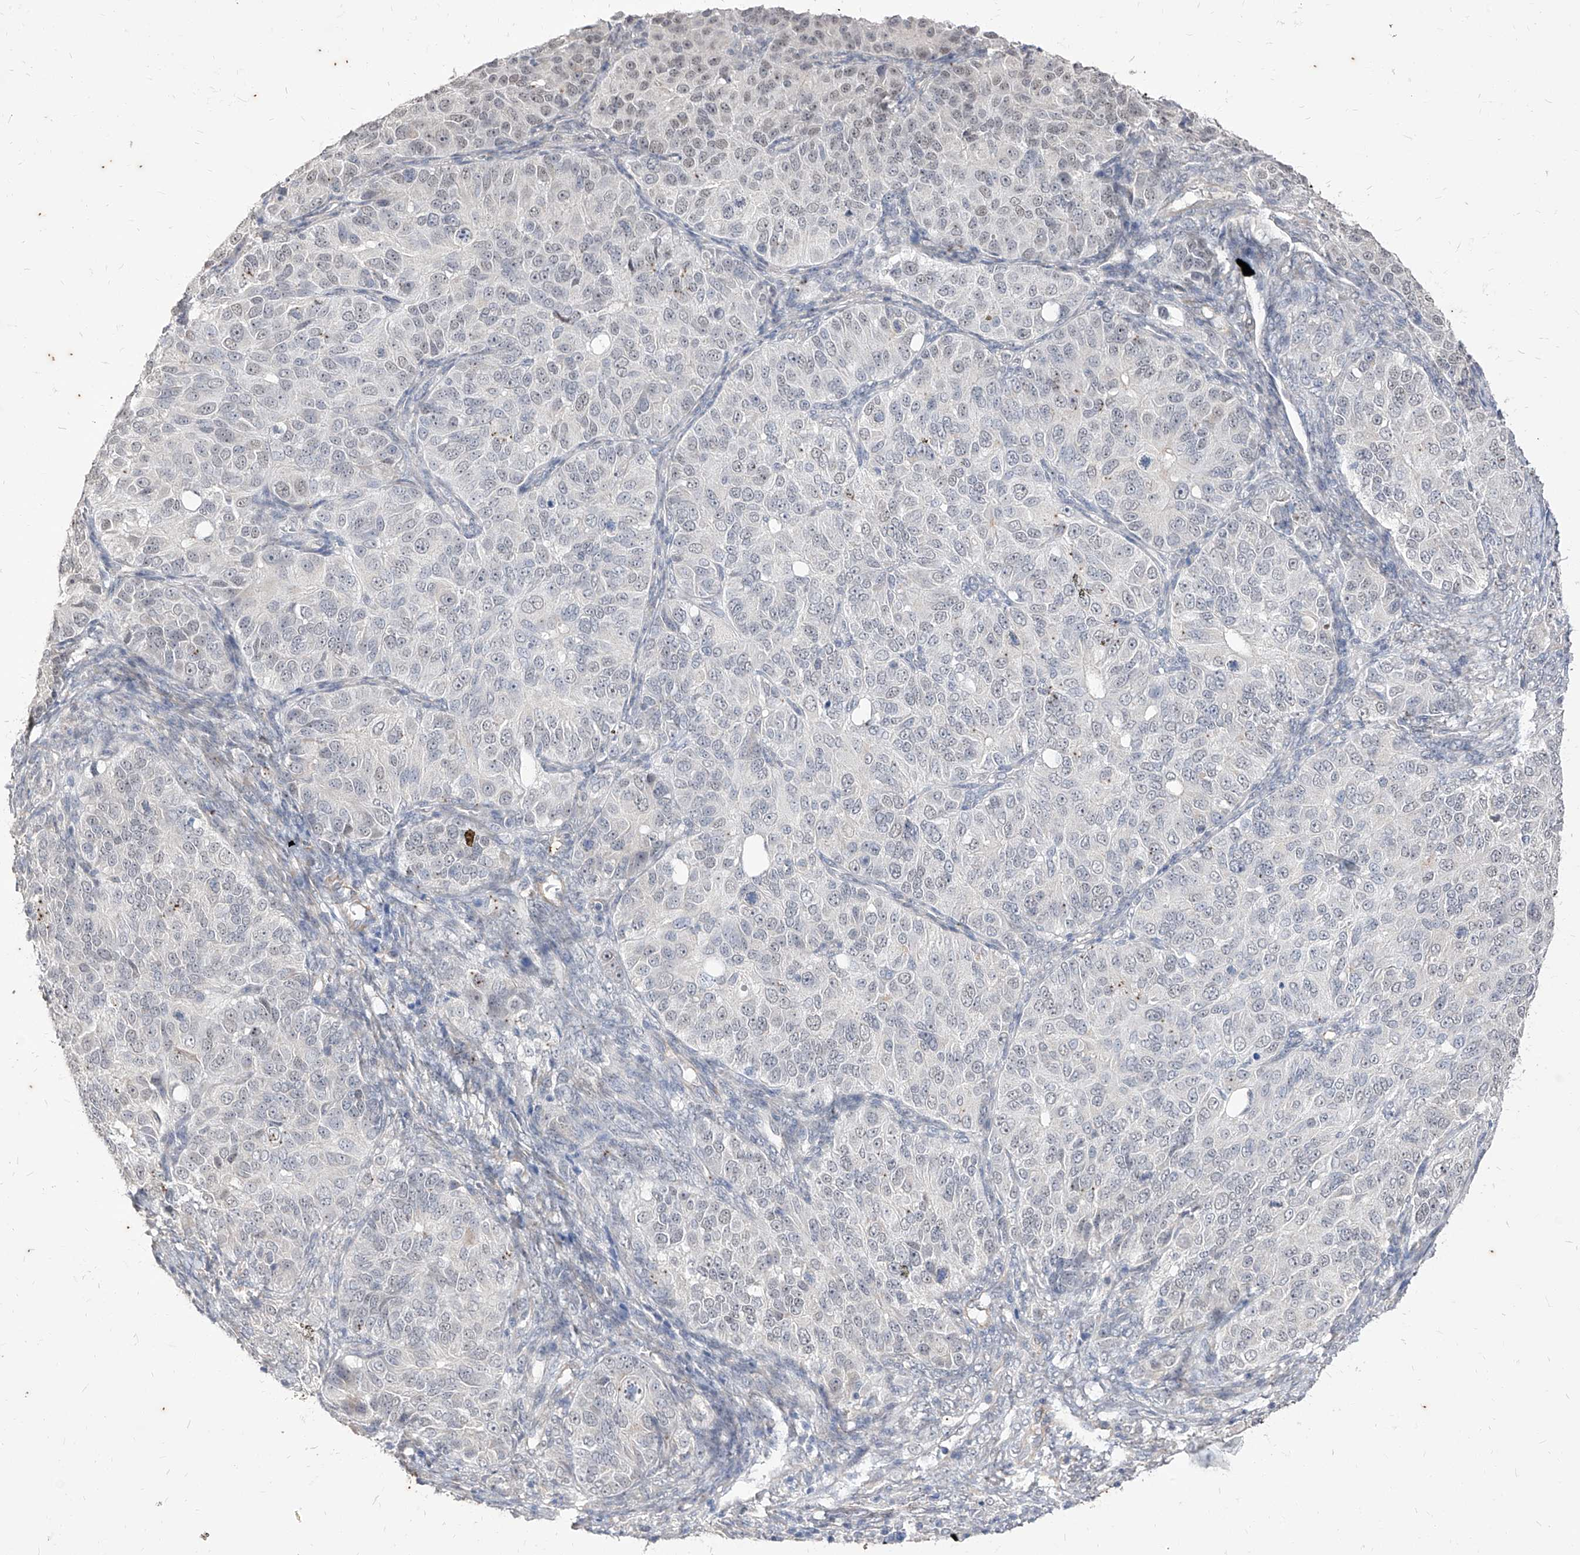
{"staining": {"intensity": "negative", "quantity": "none", "location": "none"}, "tissue": "ovarian cancer", "cell_type": "Tumor cells", "image_type": "cancer", "snomed": [{"axis": "morphology", "description": "Carcinoma, endometroid"}, {"axis": "topography", "description": "Ovary"}], "caption": "The histopathology image demonstrates no staining of tumor cells in ovarian cancer (endometroid carcinoma).", "gene": "PHF20L1", "patient": {"sex": "female", "age": 51}}